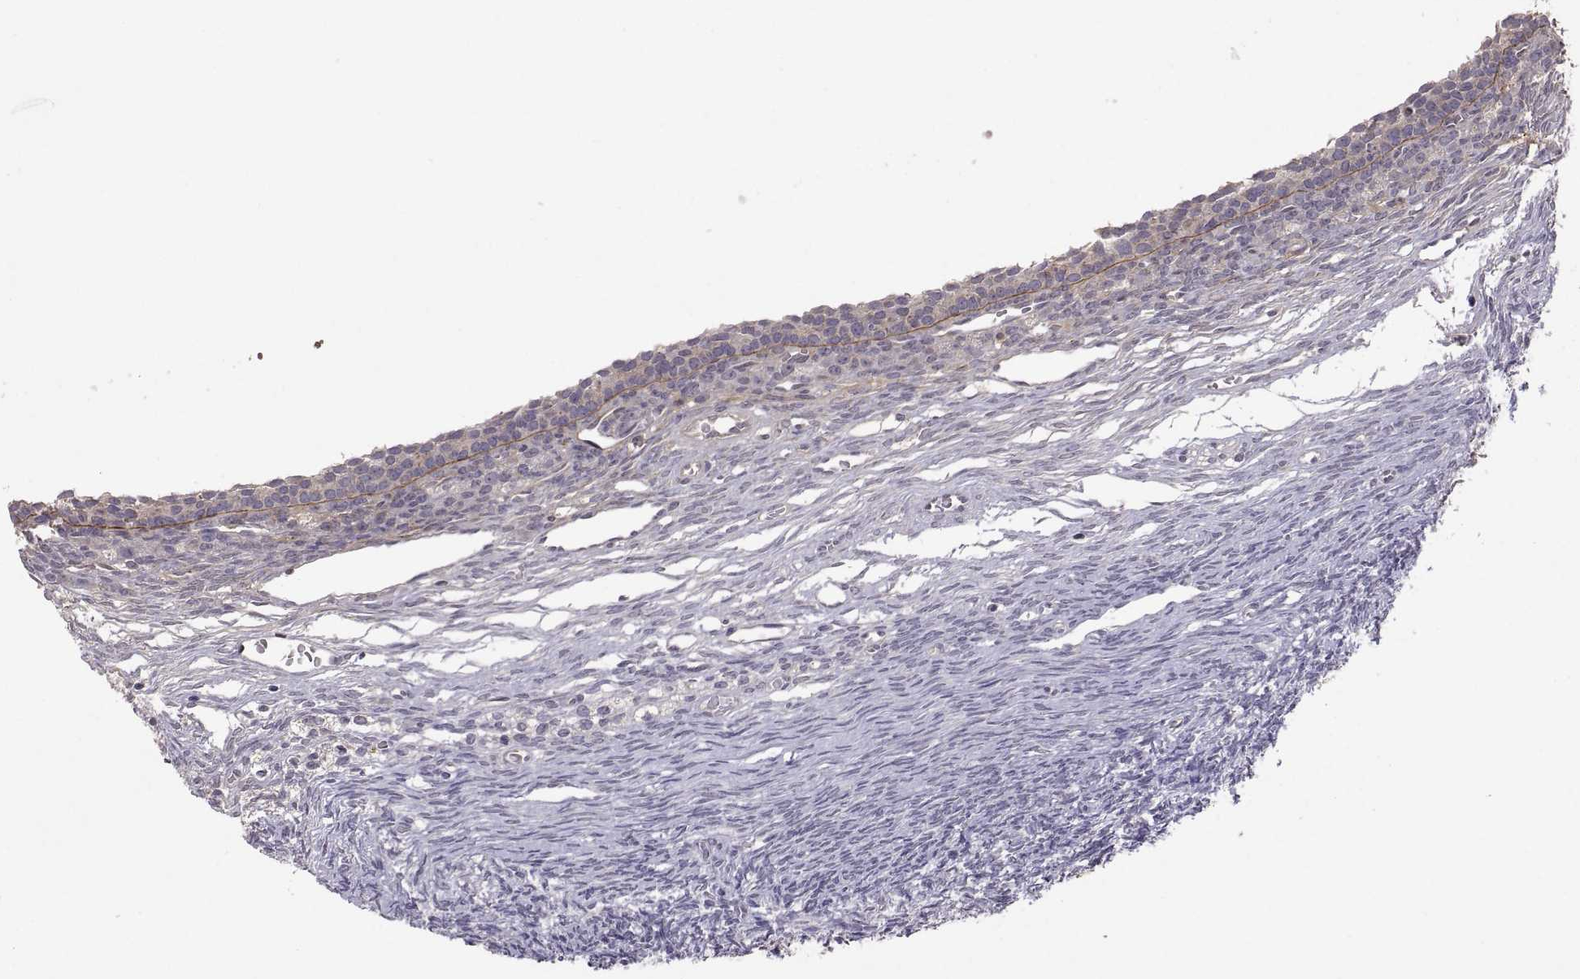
{"staining": {"intensity": "negative", "quantity": "none", "location": "none"}, "tissue": "ovary", "cell_type": "Follicle cells", "image_type": "normal", "snomed": [{"axis": "morphology", "description": "Normal tissue, NOS"}, {"axis": "topography", "description": "Ovary"}], "caption": "Immunohistochemistry (IHC) histopathology image of normal human ovary stained for a protein (brown), which reveals no staining in follicle cells. (DAB (3,3'-diaminobenzidine) immunohistochemistry (IHC) visualized using brightfield microscopy, high magnification).", "gene": "LAMA1", "patient": {"sex": "female", "age": 27}}